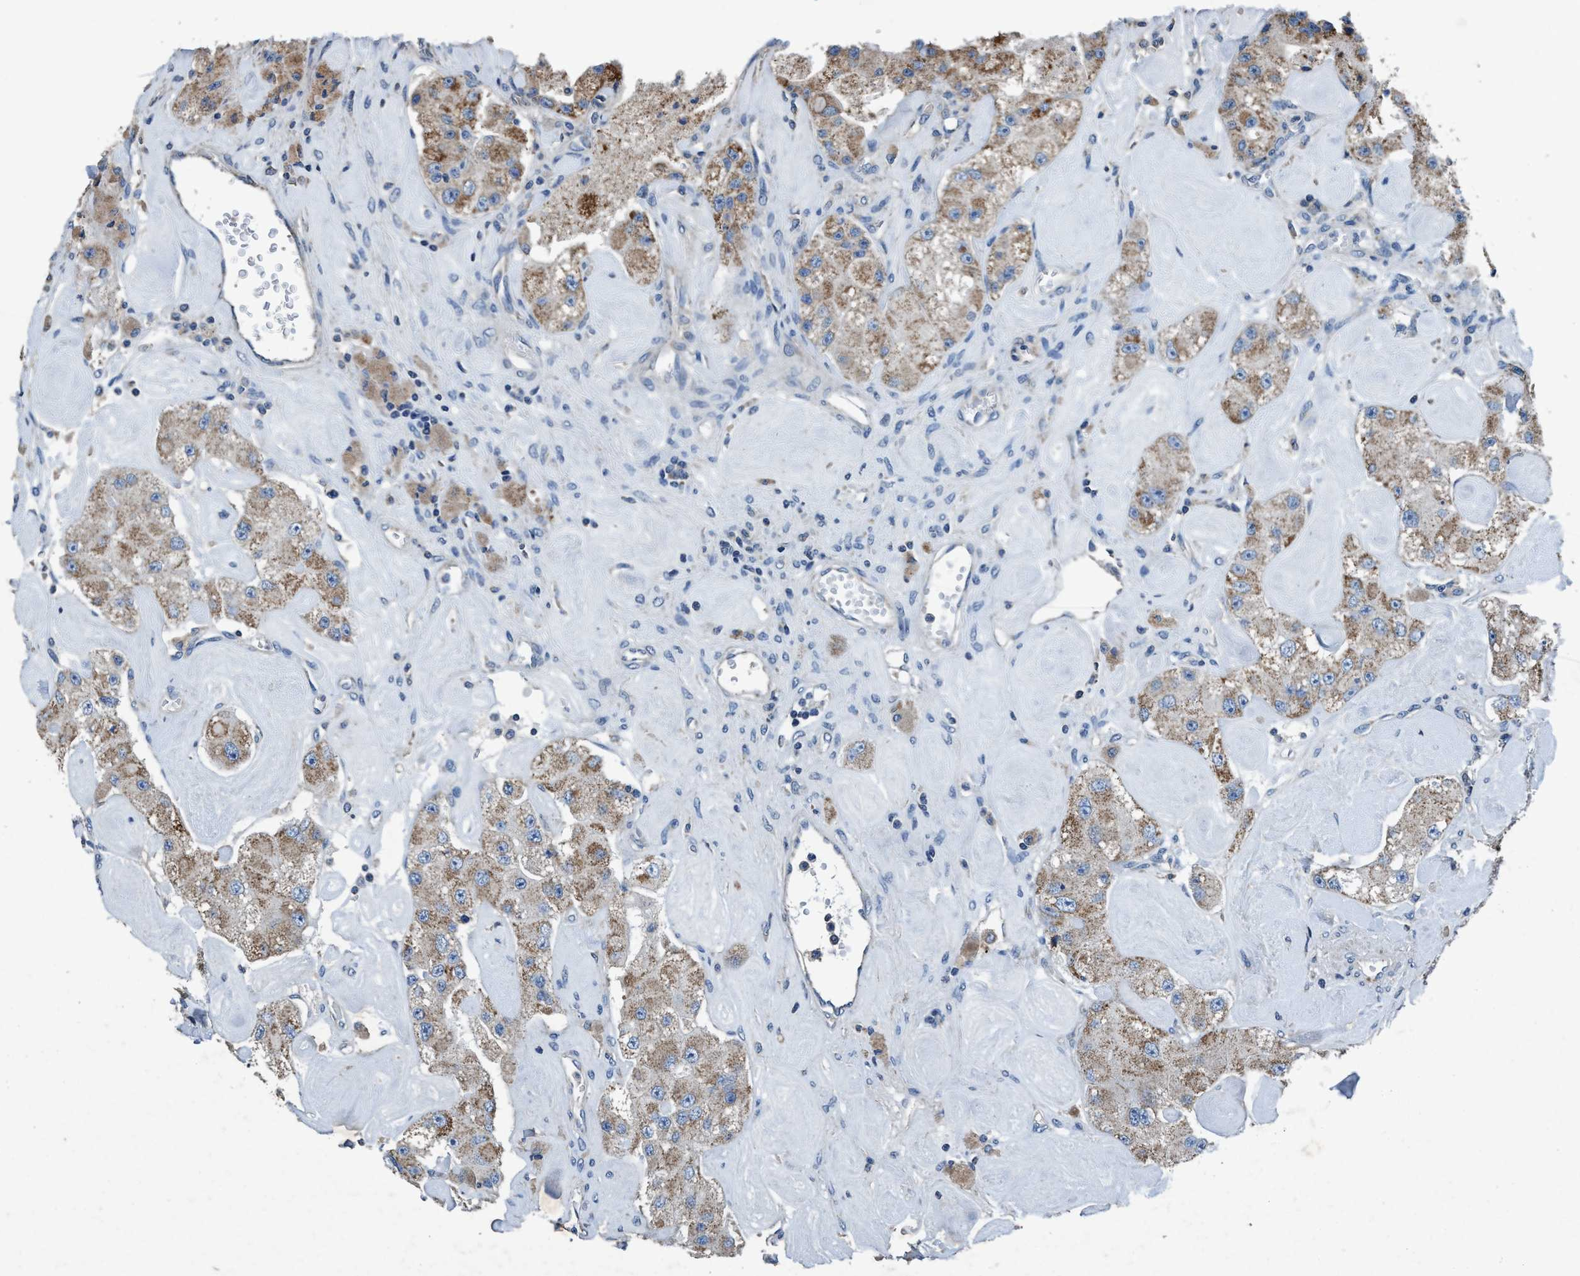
{"staining": {"intensity": "moderate", "quantity": "25%-75%", "location": "cytoplasmic/membranous"}, "tissue": "carcinoid", "cell_type": "Tumor cells", "image_type": "cancer", "snomed": [{"axis": "morphology", "description": "Carcinoid, malignant, NOS"}, {"axis": "topography", "description": "Pancreas"}], "caption": "This histopathology image demonstrates immunohistochemistry (IHC) staining of carcinoid (malignant), with medium moderate cytoplasmic/membranous staining in about 25%-75% of tumor cells.", "gene": "ANKFN1", "patient": {"sex": "male", "age": 41}}